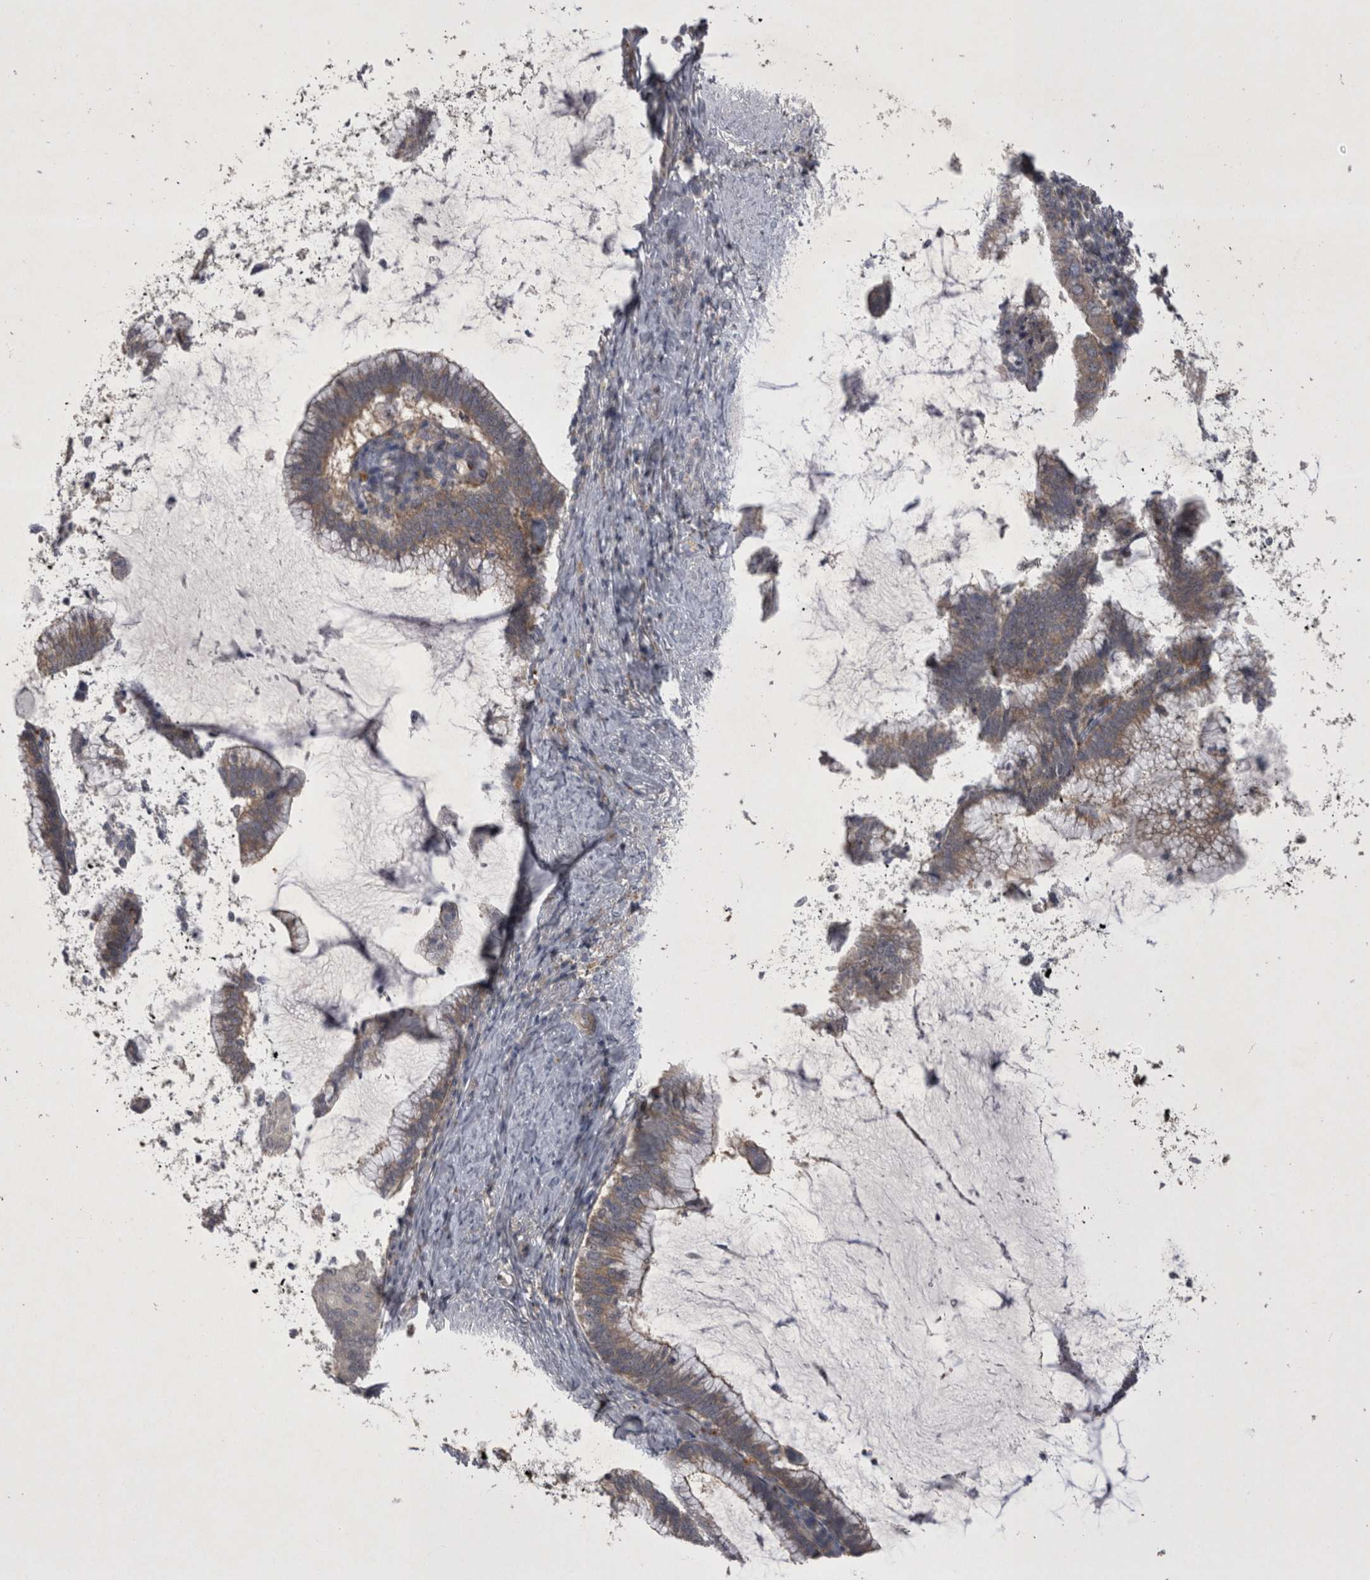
{"staining": {"intensity": "moderate", "quantity": ">75%", "location": "cytoplasmic/membranous"}, "tissue": "cervical cancer", "cell_type": "Tumor cells", "image_type": "cancer", "snomed": [{"axis": "morphology", "description": "Adenocarcinoma, NOS"}, {"axis": "topography", "description": "Cervix"}], "caption": "Human cervical cancer (adenocarcinoma) stained with a protein marker reveals moderate staining in tumor cells.", "gene": "CTBS", "patient": {"sex": "female", "age": 36}}